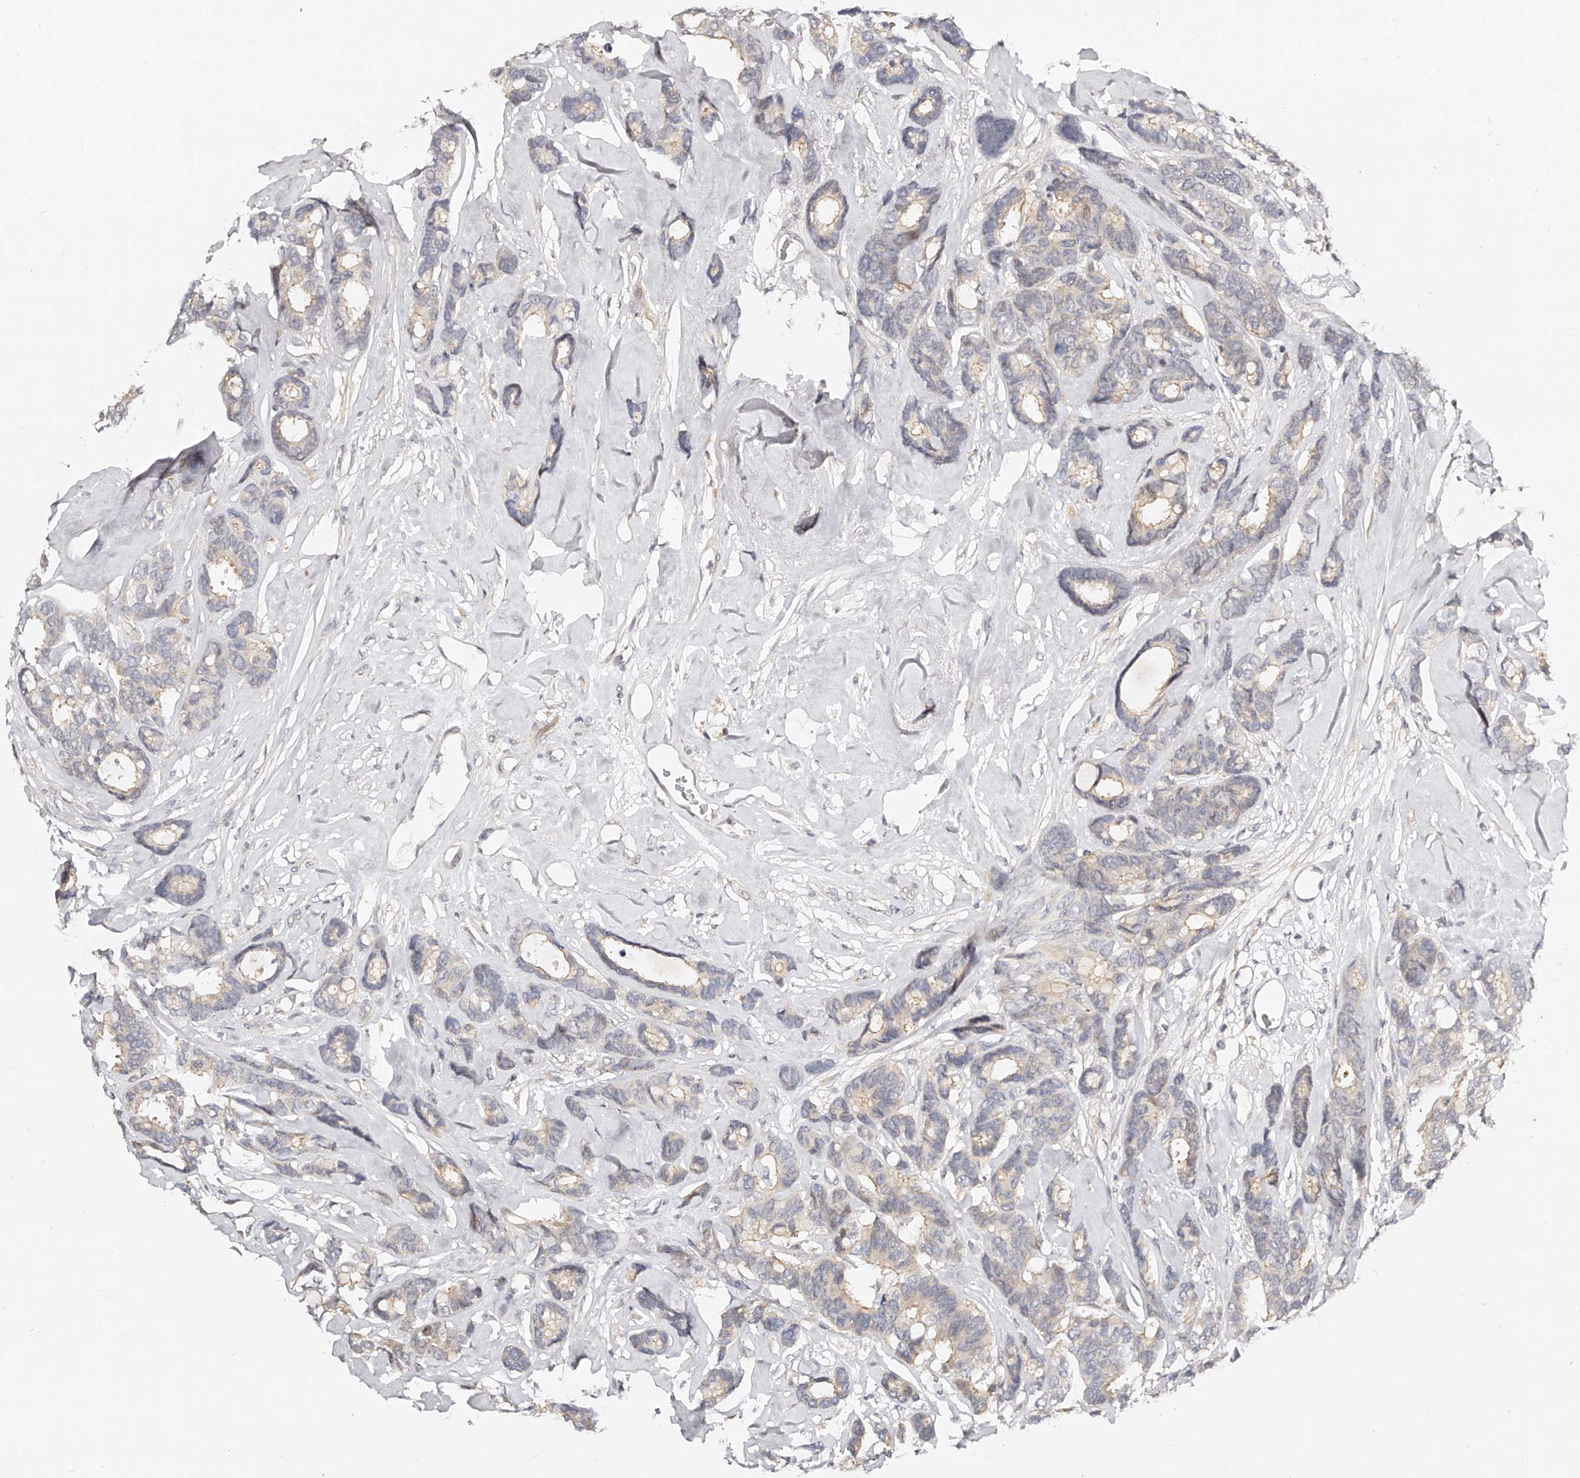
{"staining": {"intensity": "negative", "quantity": "none", "location": "none"}, "tissue": "breast cancer", "cell_type": "Tumor cells", "image_type": "cancer", "snomed": [{"axis": "morphology", "description": "Duct carcinoma"}, {"axis": "topography", "description": "Breast"}], "caption": "Tumor cells are negative for protein expression in human breast intraductal carcinoma.", "gene": "ZNF789", "patient": {"sex": "female", "age": 87}}